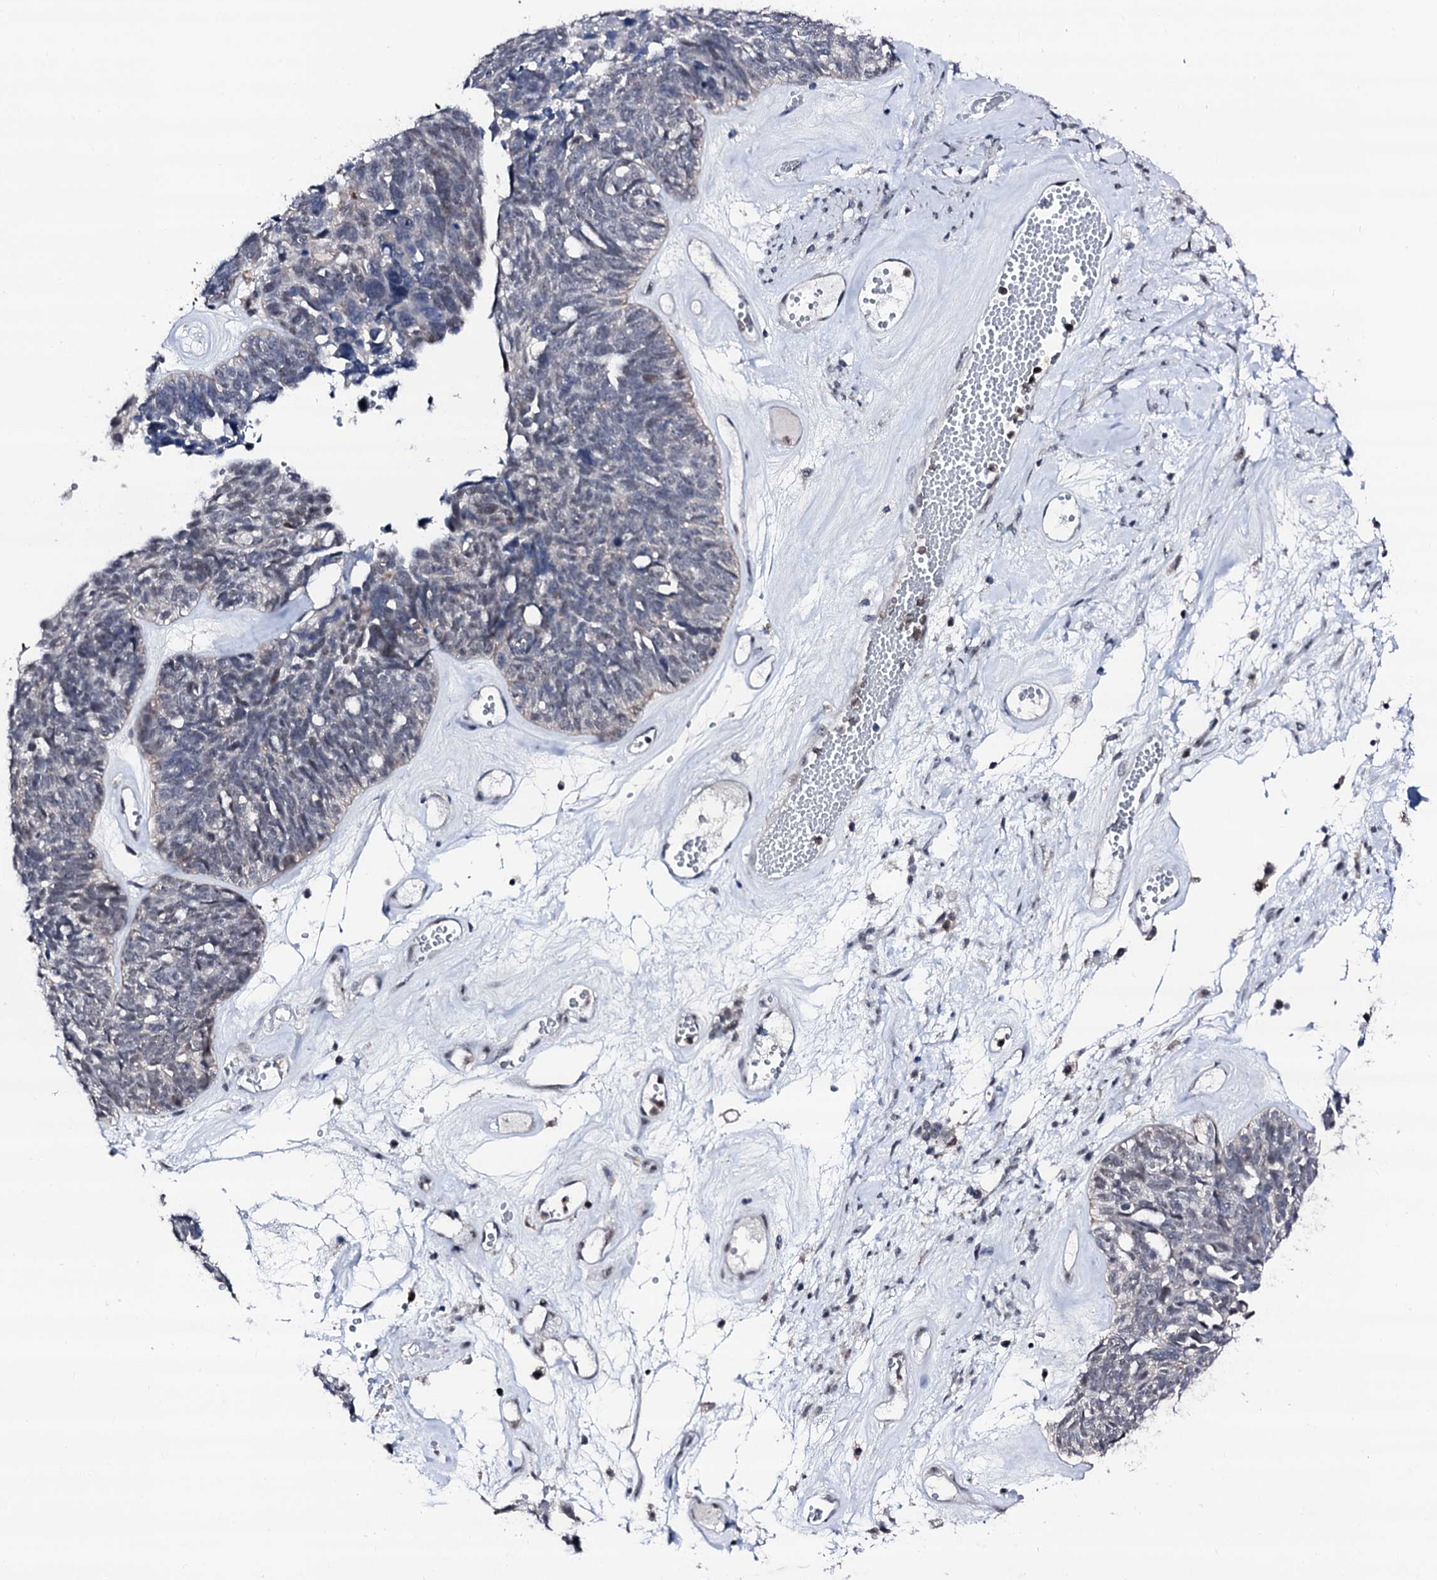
{"staining": {"intensity": "weak", "quantity": "<25%", "location": "nuclear"}, "tissue": "ovarian cancer", "cell_type": "Tumor cells", "image_type": "cancer", "snomed": [{"axis": "morphology", "description": "Cystadenocarcinoma, serous, NOS"}, {"axis": "topography", "description": "Ovary"}], "caption": "Immunohistochemistry photomicrograph of neoplastic tissue: ovarian cancer (serous cystadenocarcinoma) stained with DAB reveals no significant protein expression in tumor cells.", "gene": "TRAFD1", "patient": {"sex": "female", "age": 79}}